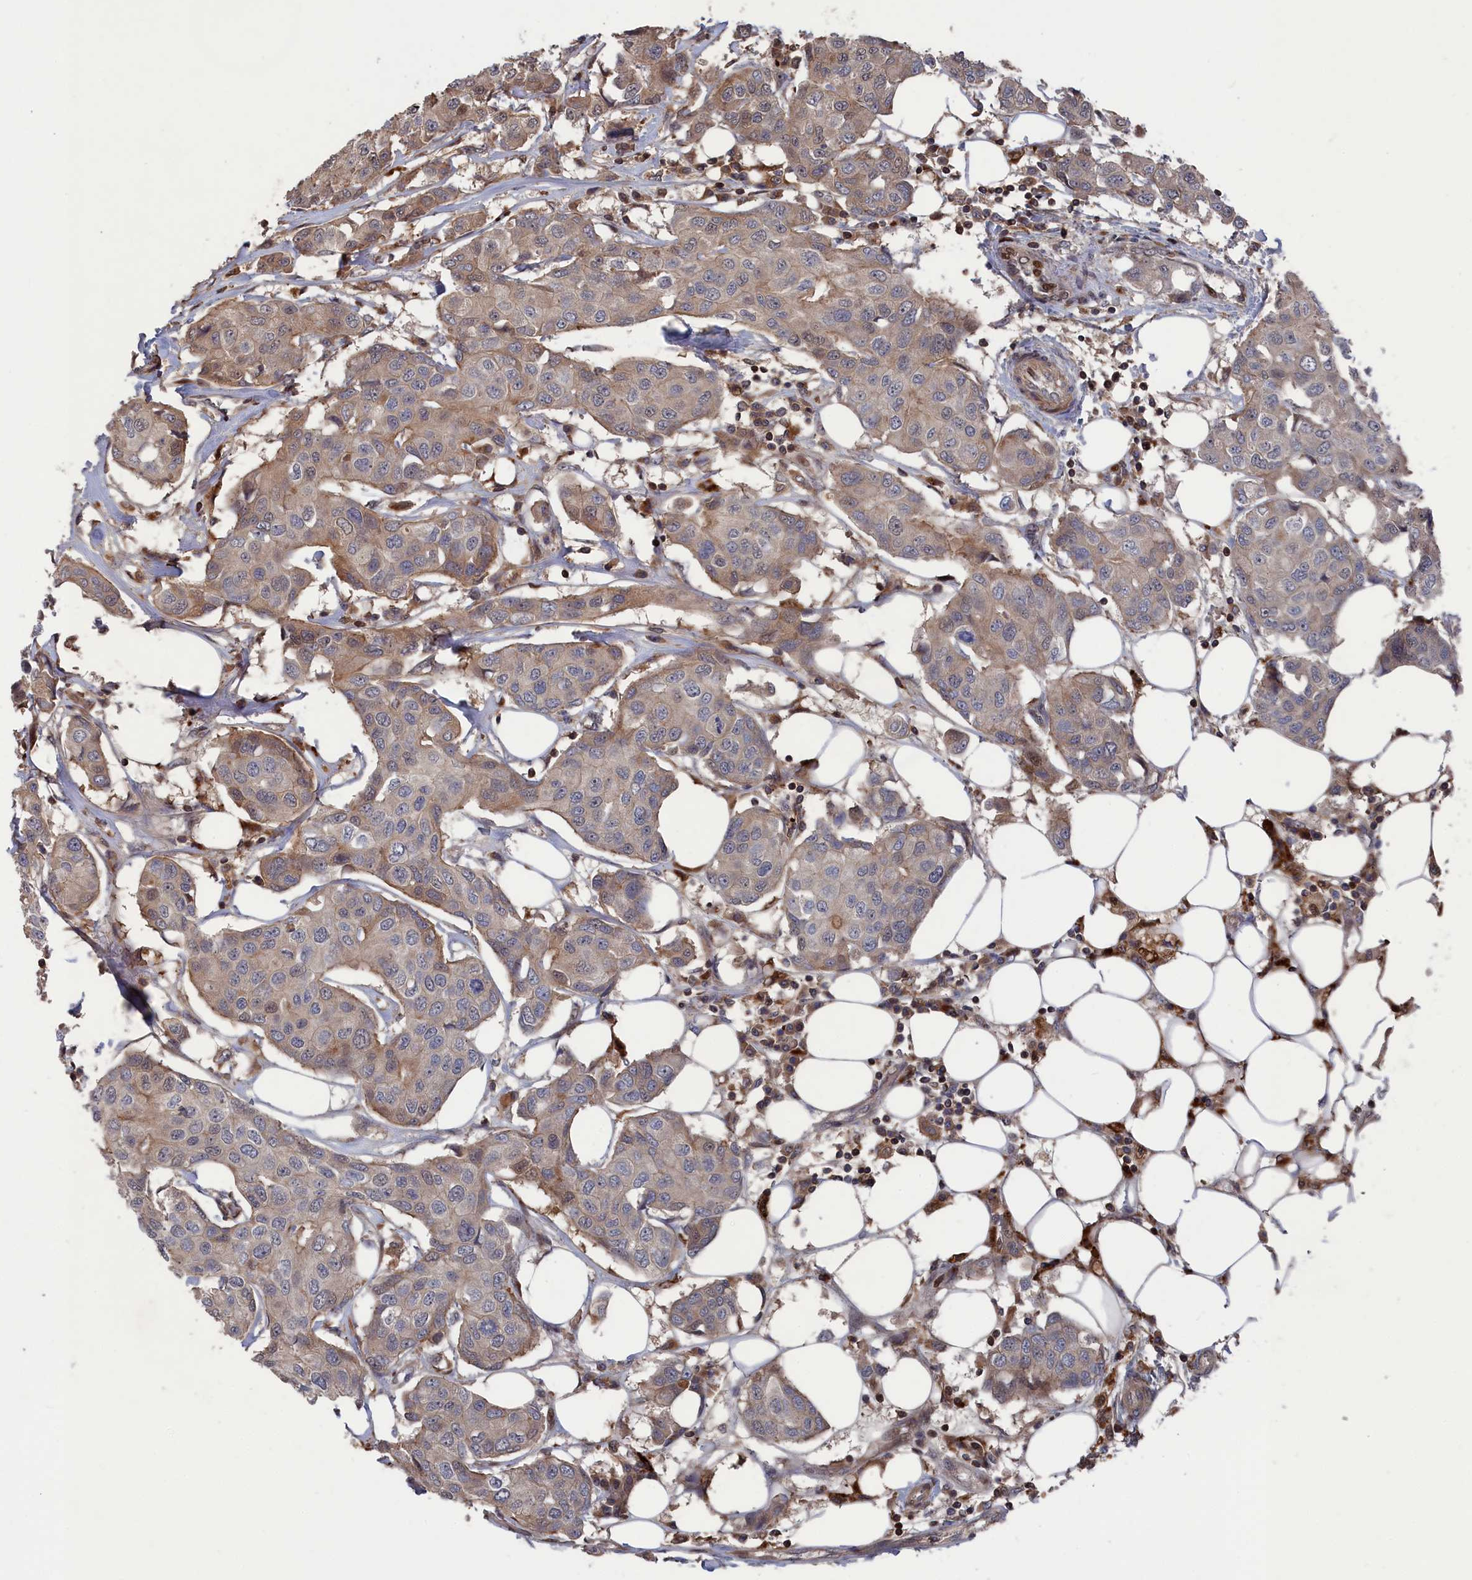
{"staining": {"intensity": "moderate", "quantity": "<25%", "location": "cytoplasmic/membranous"}, "tissue": "breast cancer", "cell_type": "Tumor cells", "image_type": "cancer", "snomed": [{"axis": "morphology", "description": "Duct carcinoma"}, {"axis": "topography", "description": "Breast"}], "caption": "Immunohistochemistry histopathology image of neoplastic tissue: breast intraductal carcinoma stained using immunohistochemistry (IHC) displays low levels of moderate protein expression localized specifically in the cytoplasmic/membranous of tumor cells, appearing as a cytoplasmic/membranous brown color.", "gene": "PLA2G15", "patient": {"sex": "female", "age": 80}}